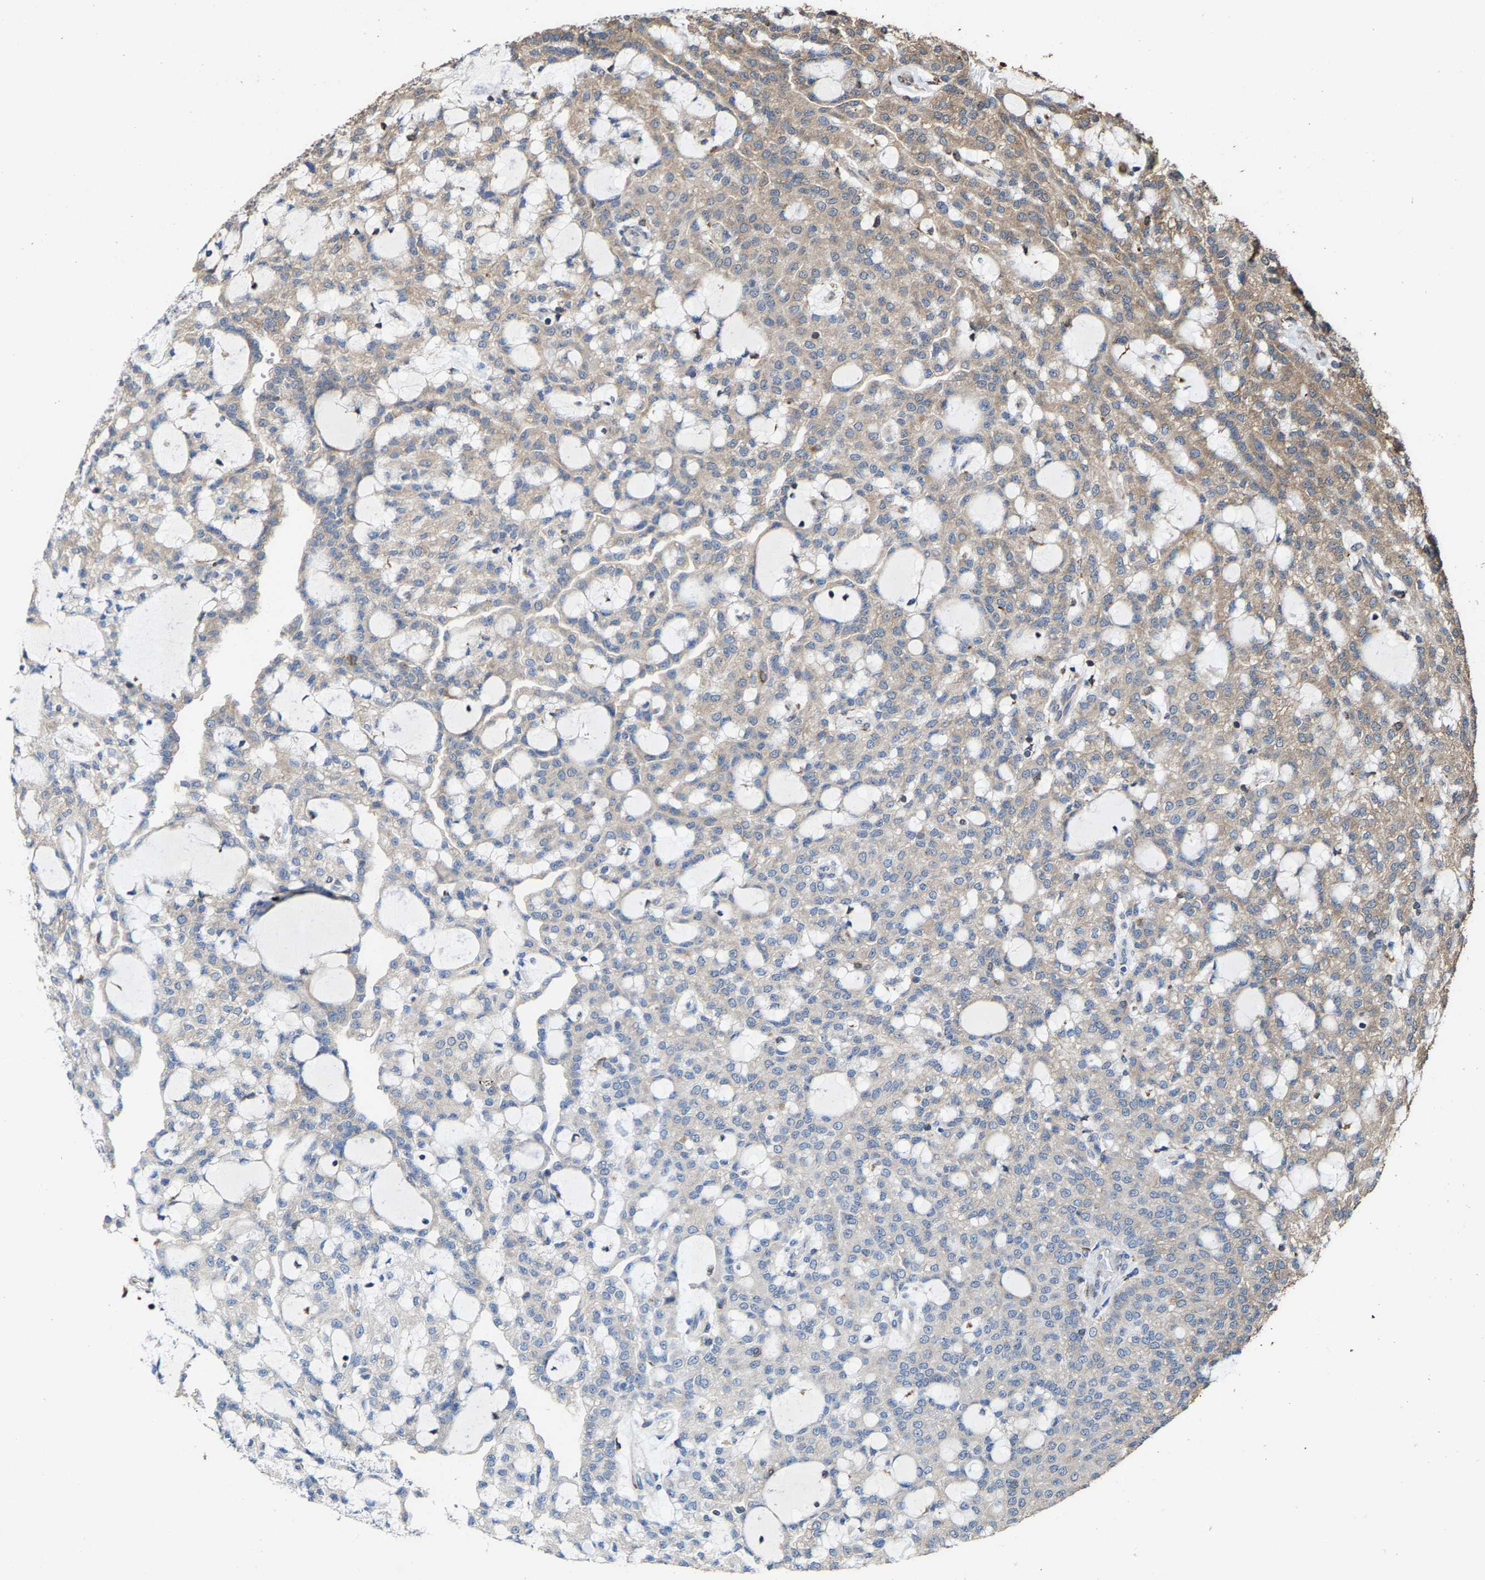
{"staining": {"intensity": "weak", "quantity": "<25%", "location": "cytoplasmic/membranous"}, "tissue": "renal cancer", "cell_type": "Tumor cells", "image_type": "cancer", "snomed": [{"axis": "morphology", "description": "Adenocarcinoma, NOS"}, {"axis": "topography", "description": "Kidney"}], "caption": "Tumor cells are negative for protein expression in human renal adenocarcinoma.", "gene": "FGD3", "patient": {"sex": "male", "age": 63}}